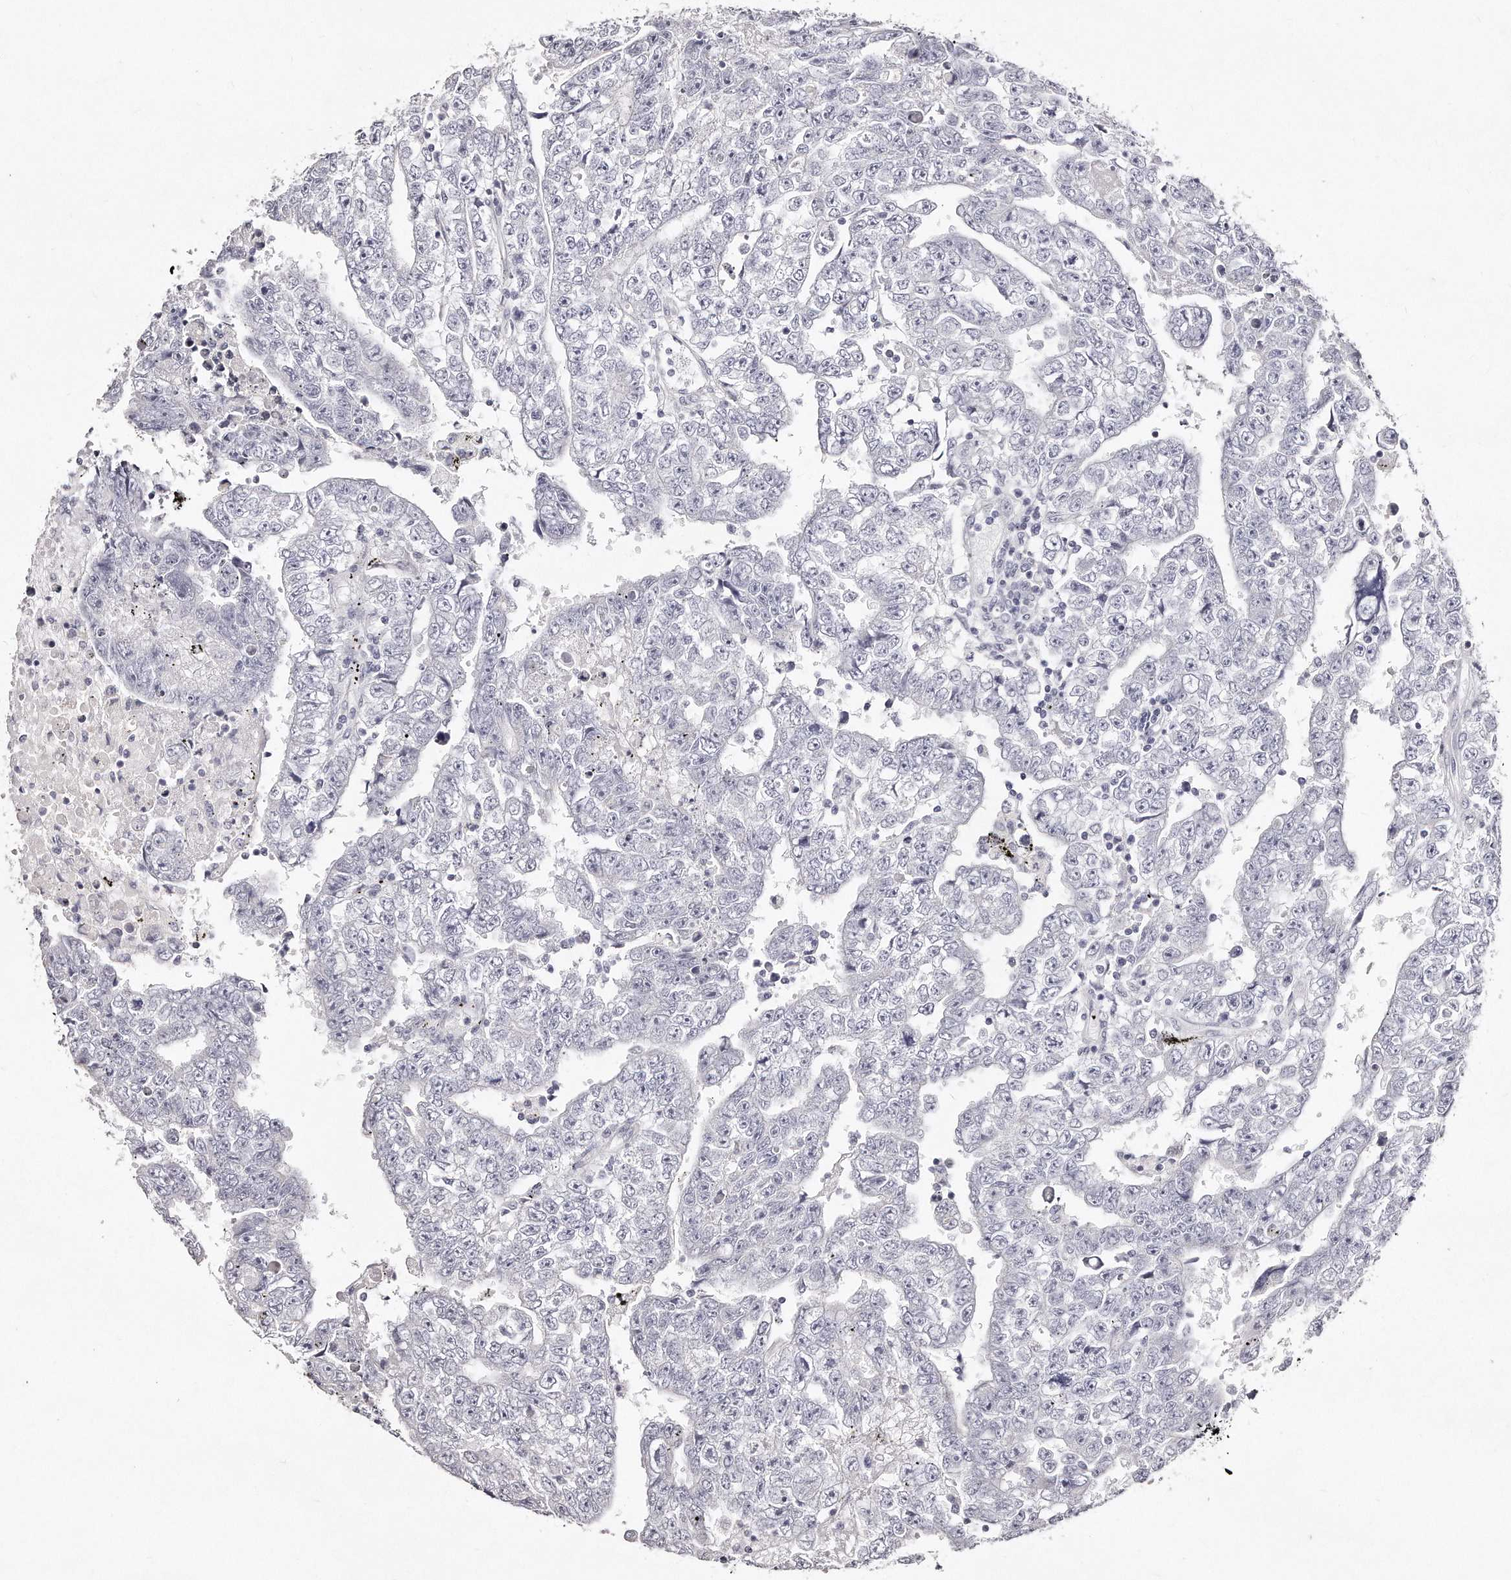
{"staining": {"intensity": "negative", "quantity": "none", "location": "none"}, "tissue": "testis cancer", "cell_type": "Tumor cells", "image_type": "cancer", "snomed": [{"axis": "morphology", "description": "Carcinoma, Embryonal, NOS"}, {"axis": "topography", "description": "Testis"}], "caption": "Immunohistochemical staining of testis cancer (embryonal carcinoma) demonstrates no significant staining in tumor cells. (DAB (3,3'-diaminobenzidine) IHC, high magnification).", "gene": "GDA", "patient": {"sex": "male", "age": 25}}